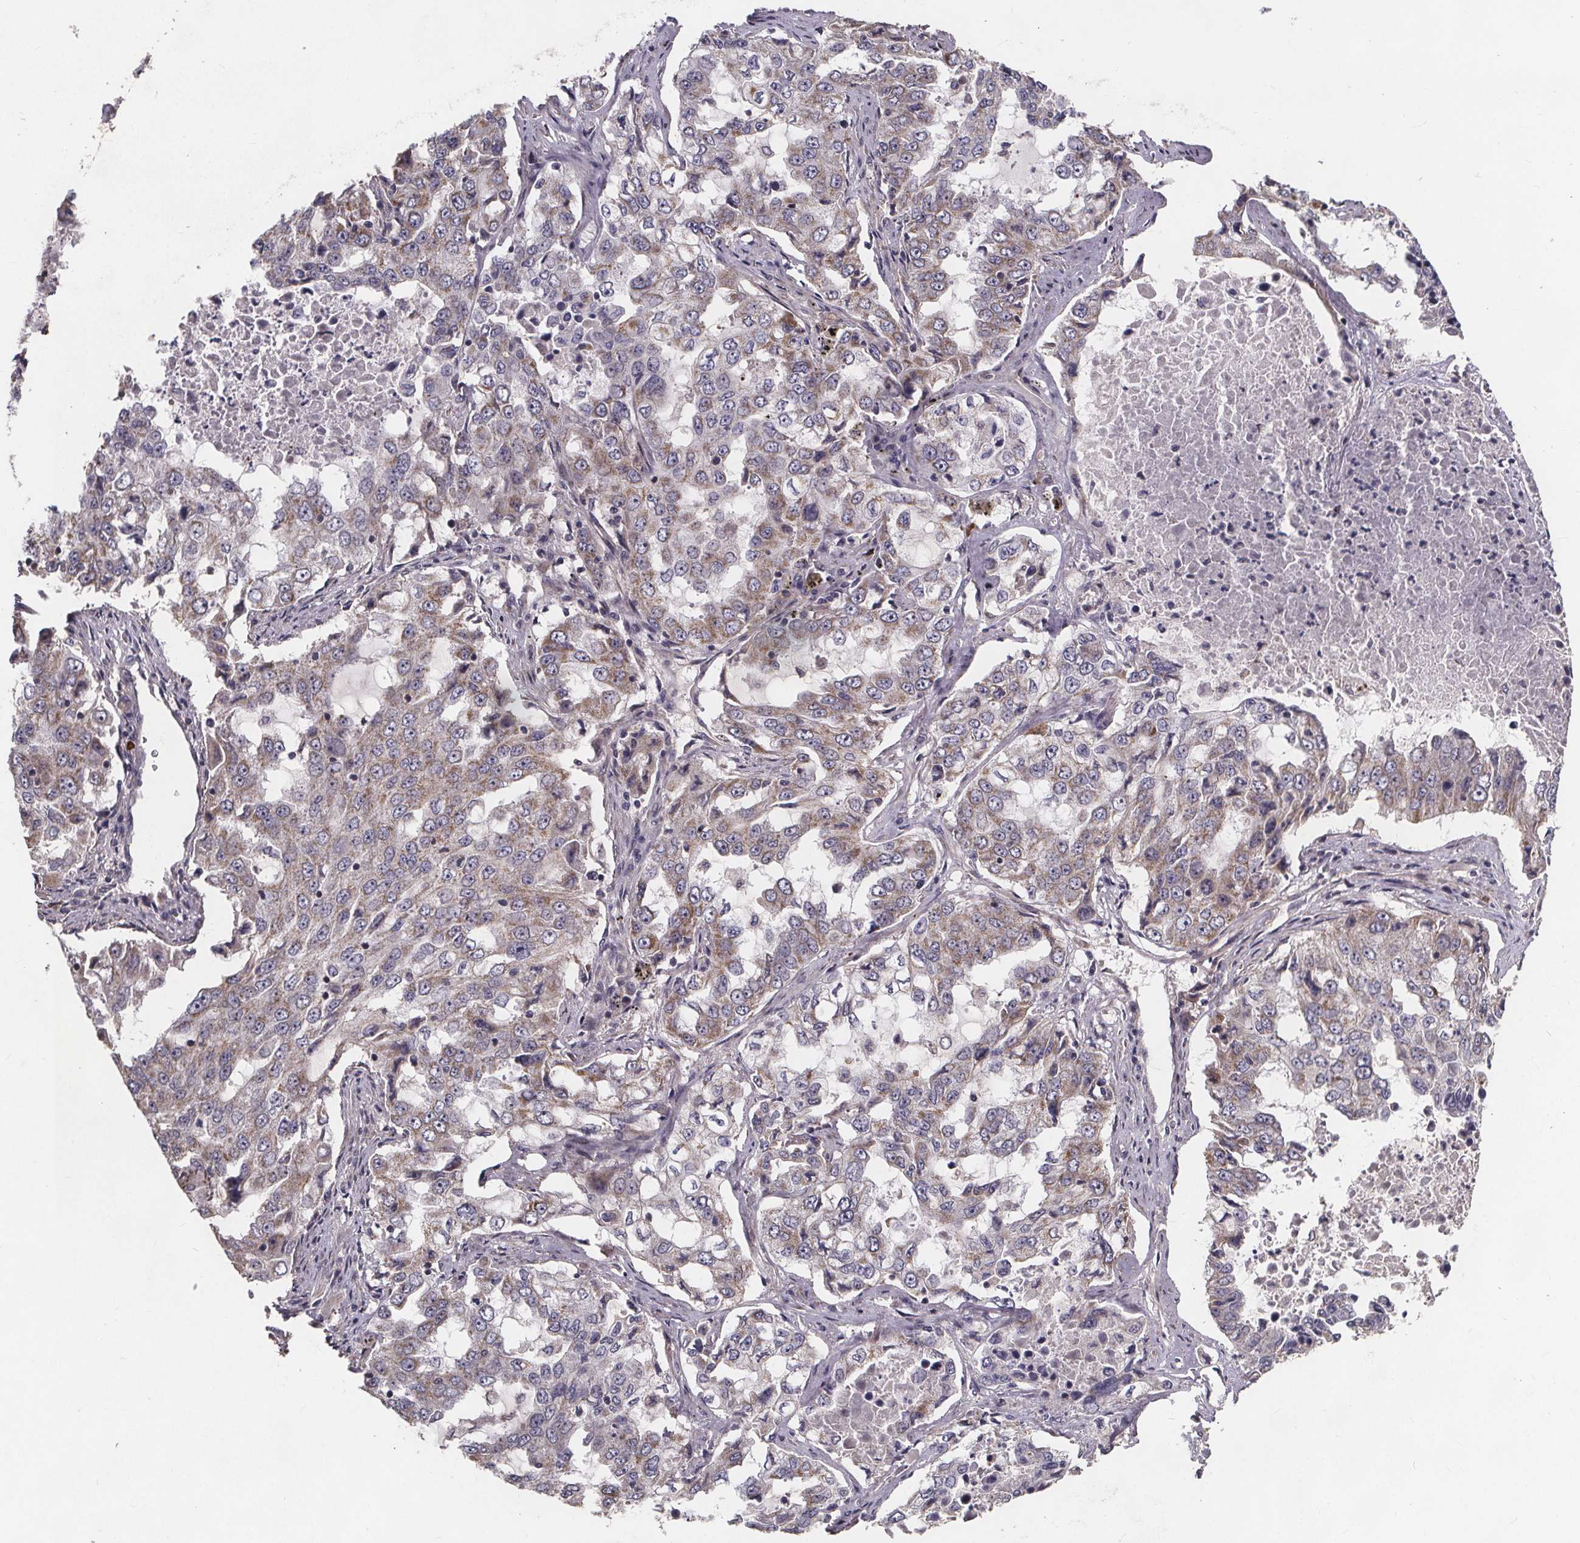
{"staining": {"intensity": "moderate", "quantity": "25%-75%", "location": "cytoplasmic/membranous"}, "tissue": "lung cancer", "cell_type": "Tumor cells", "image_type": "cancer", "snomed": [{"axis": "morphology", "description": "Adenocarcinoma, NOS"}, {"axis": "topography", "description": "Lung"}], "caption": "Immunohistochemistry image of adenocarcinoma (lung) stained for a protein (brown), which displays medium levels of moderate cytoplasmic/membranous staining in approximately 25%-75% of tumor cells.", "gene": "YME1L1", "patient": {"sex": "female", "age": 61}}